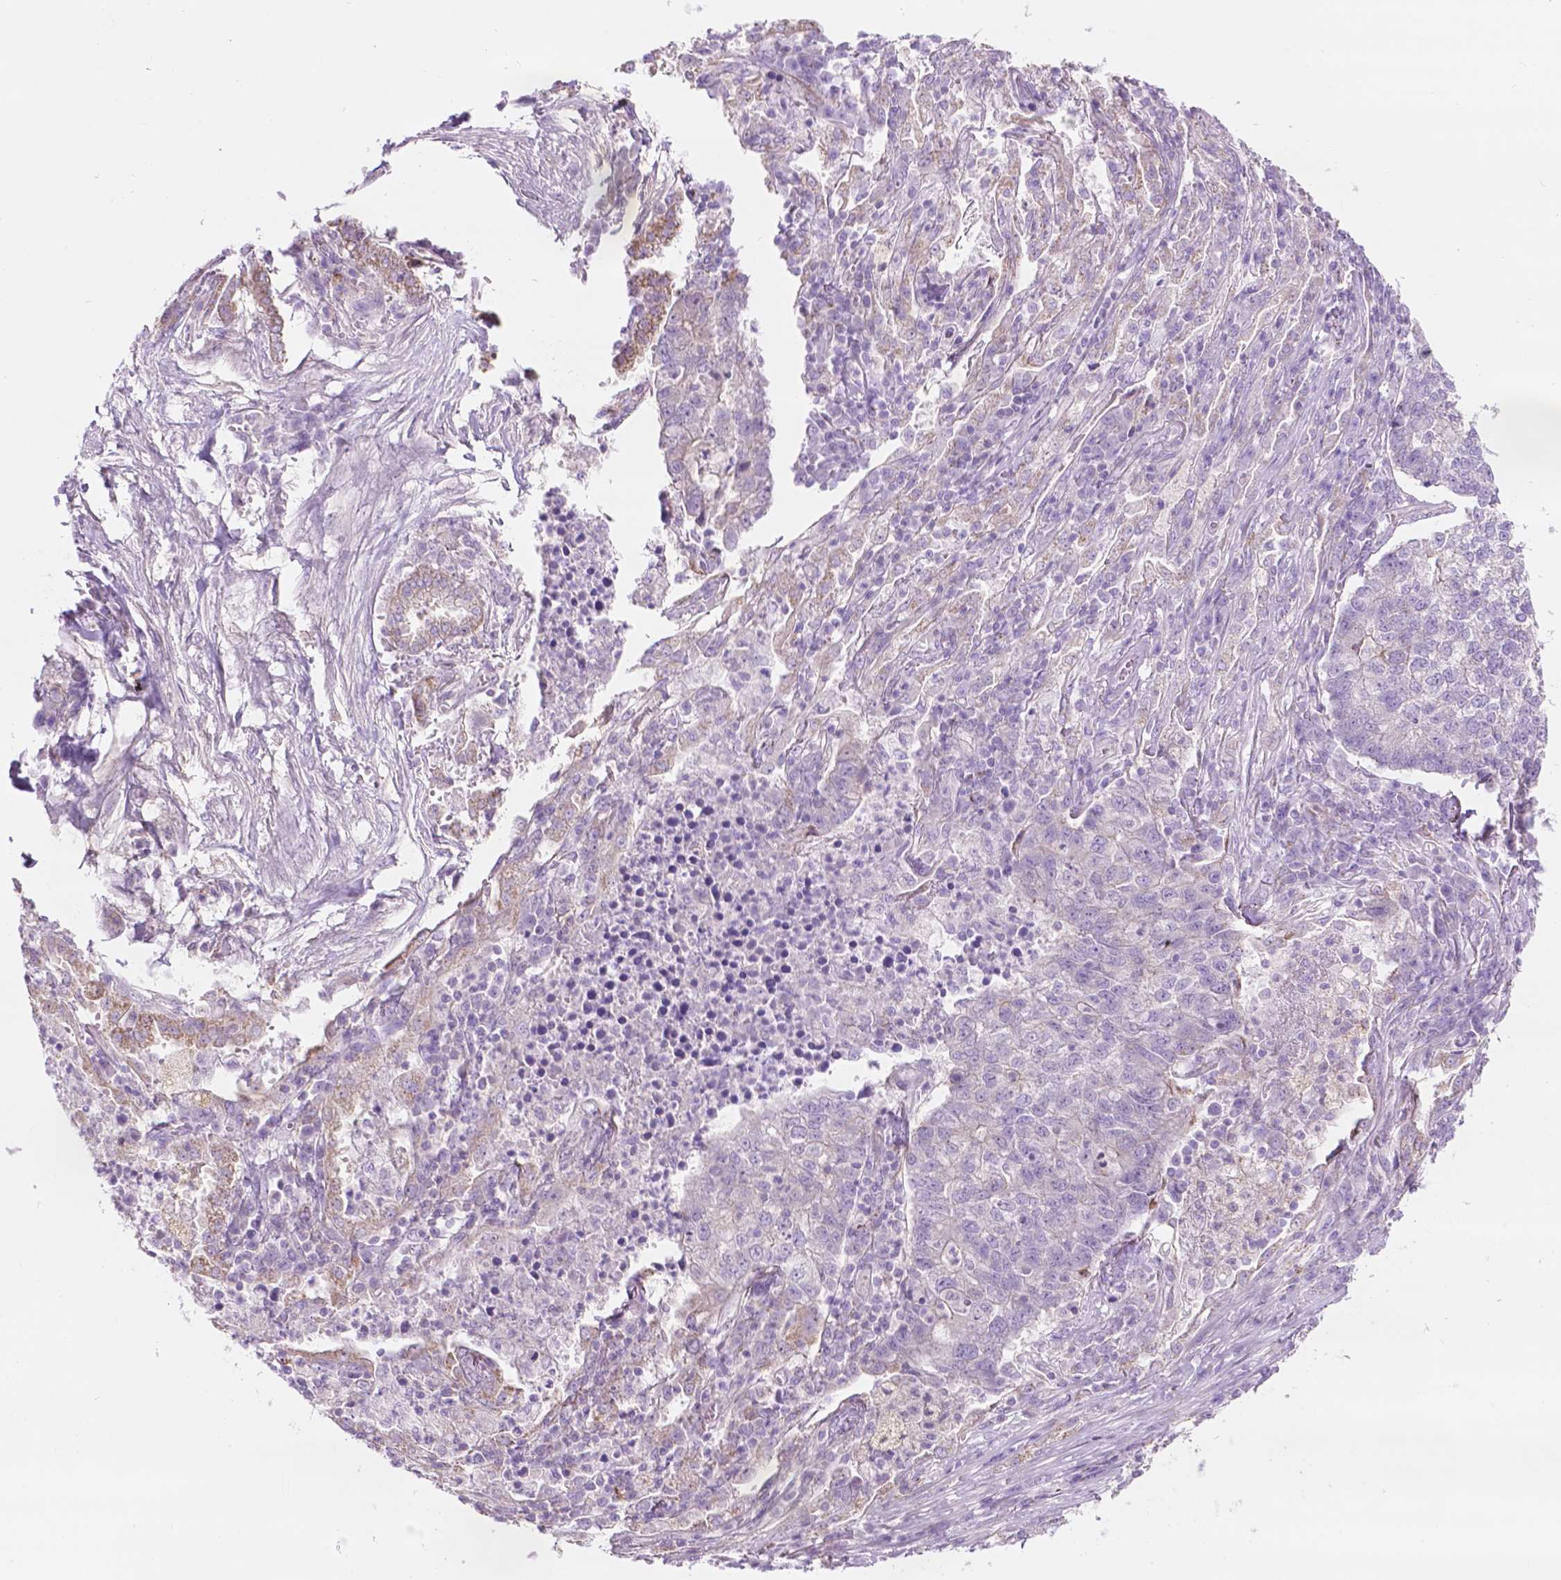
{"staining": {"intensity": "negative", "quantity": "none", "location": "none"}, "tissue": "lung cancer", "cell_type": "Tumor cells", "image_type": "cancer", "snomed": [{"axis": "morphology", "description": "Adenocarcinoma, NOS"}, {"axis": "topography", "description": "Lung"}], "caption": "This is an immunohistochemistry (IHC) photomicrograph of adenocarcinoma (lung). There is no expression in tumor cells.", "gene": "NOS1AP", "patient": {"sex": "male", "age": 57}}